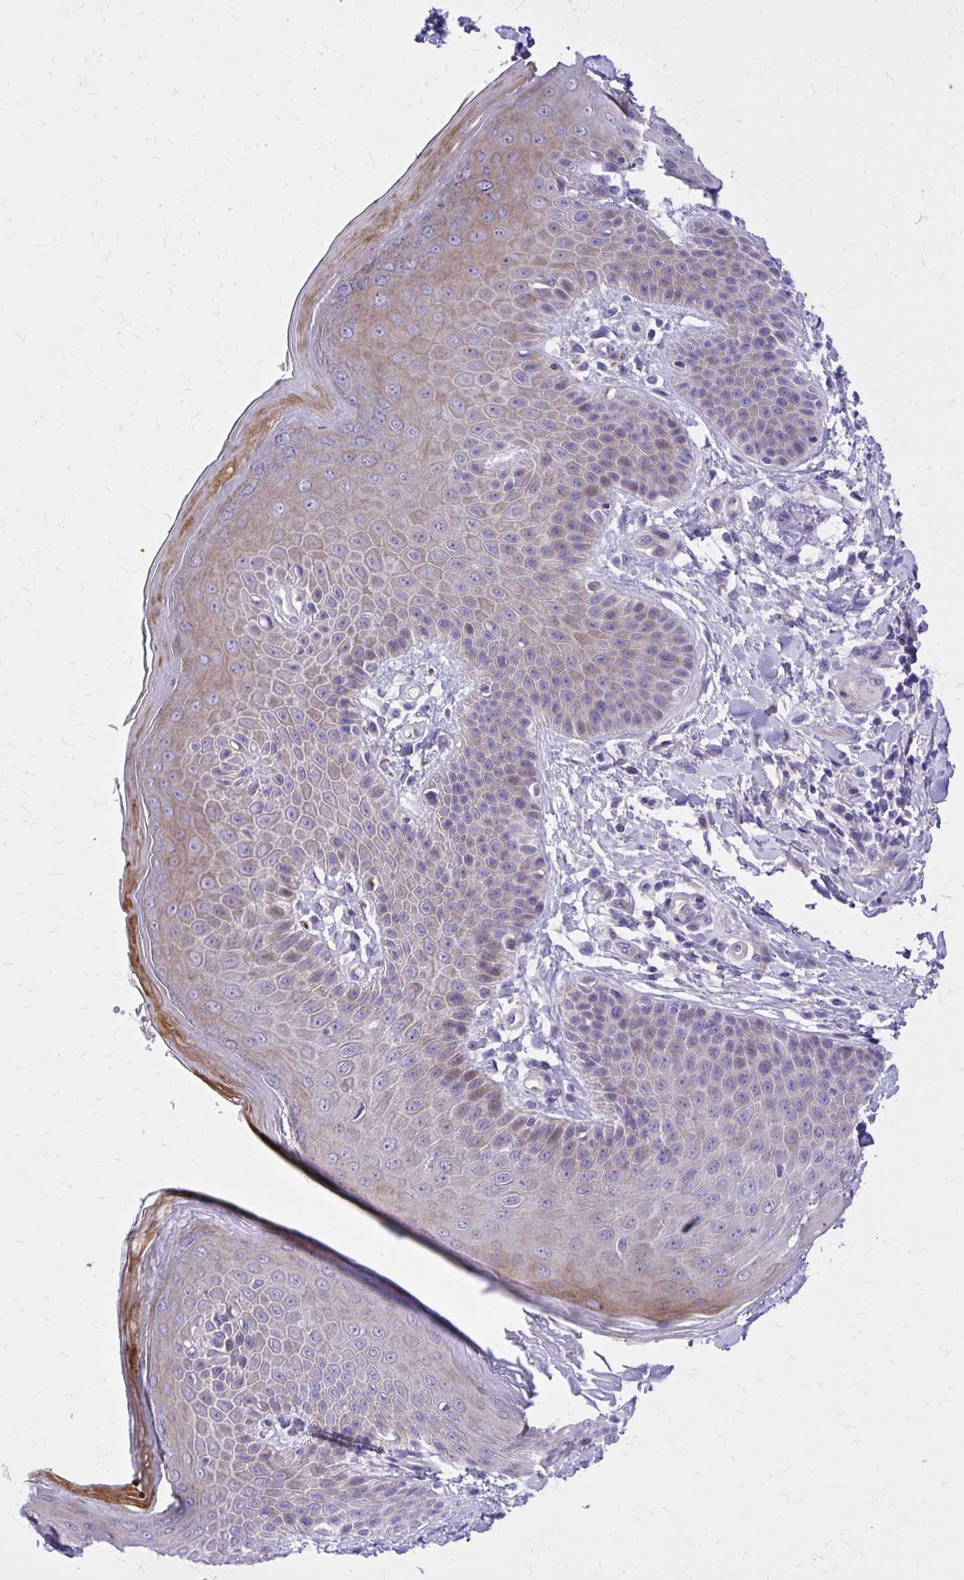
{"staining": {"intensity": "moderate", "quantity": "25%-75%", "location": "cytoplasmic/membranous"}, "tissue": "skin", "cell_type": "Epidermal cells", "image_type": "normal", "snomed": [{"axis": "morphology", "description": "Normal tissue, NOS"}, {"axis": "topography", "description": "Peripheral nerve tissue"}], "caption": "DAB immunohistochemical staining of benign skin reveals moderate cytoplasmic/membranous protein staining in about 25%-75% of epidermal cells. The protein is shown in brown color, while the nuclei are stained blue.", "gene": "ADAMTSL1", "patient": {"sex": "male", "age": 51}}